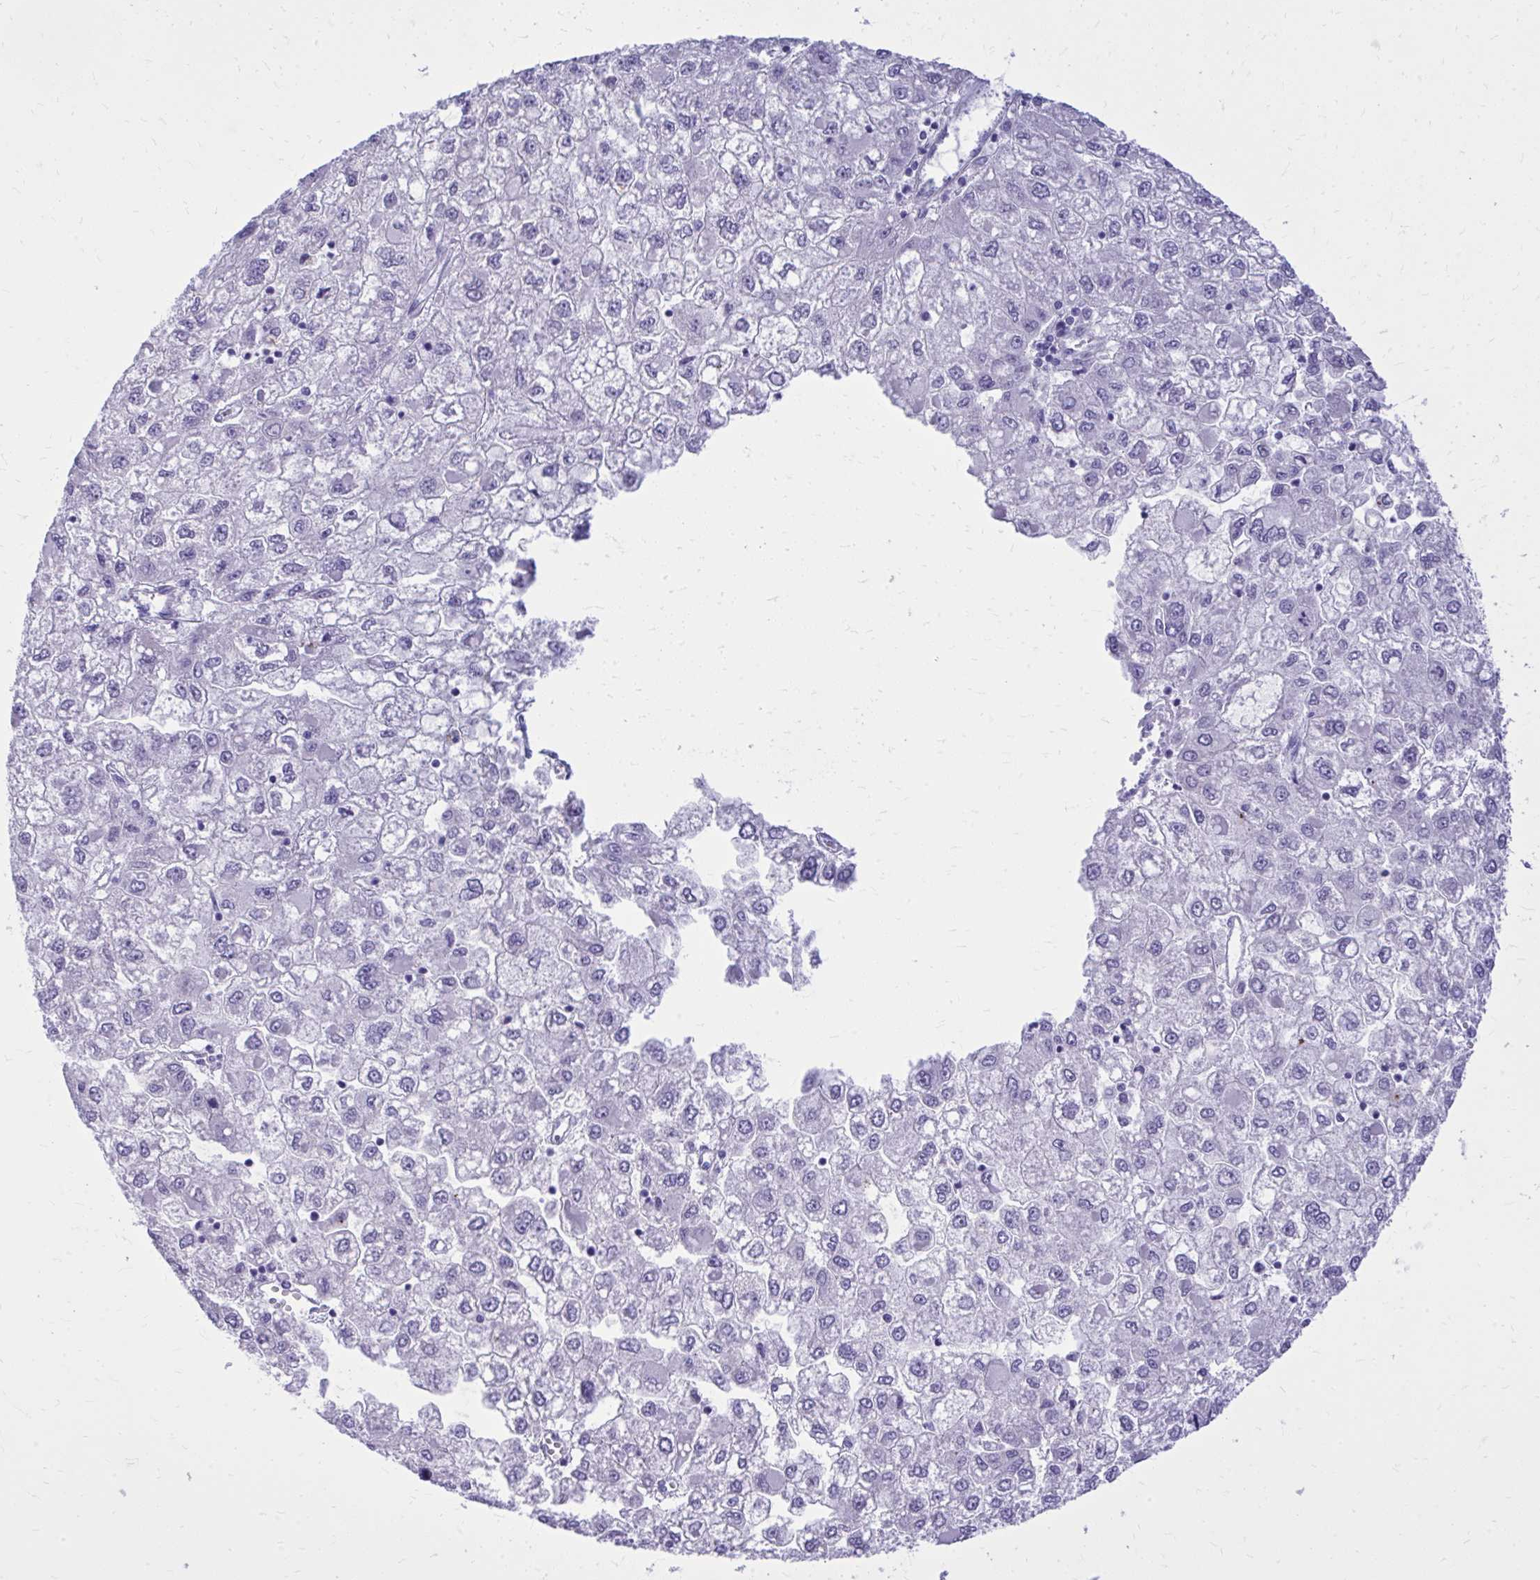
{"staining": {"intensity": "negative", "quantity": "none", "location": "none"}, "tissue": "liver cancer", "cell_type": "Tumor cells", "image_type": "cancer", "snomed": [{"axis": "morphology", "description": "Carcinoma, Hepatocellular, NOS"}, {"axis": "topography", "description": "Liver"}], "caption": "Immunohistochemical staining of human hepatocellular carcinoma (liver) displays no significant expression in tumor cells.", "gene": "BCL6B", "patient": {"sex": "male", "age": 40}}